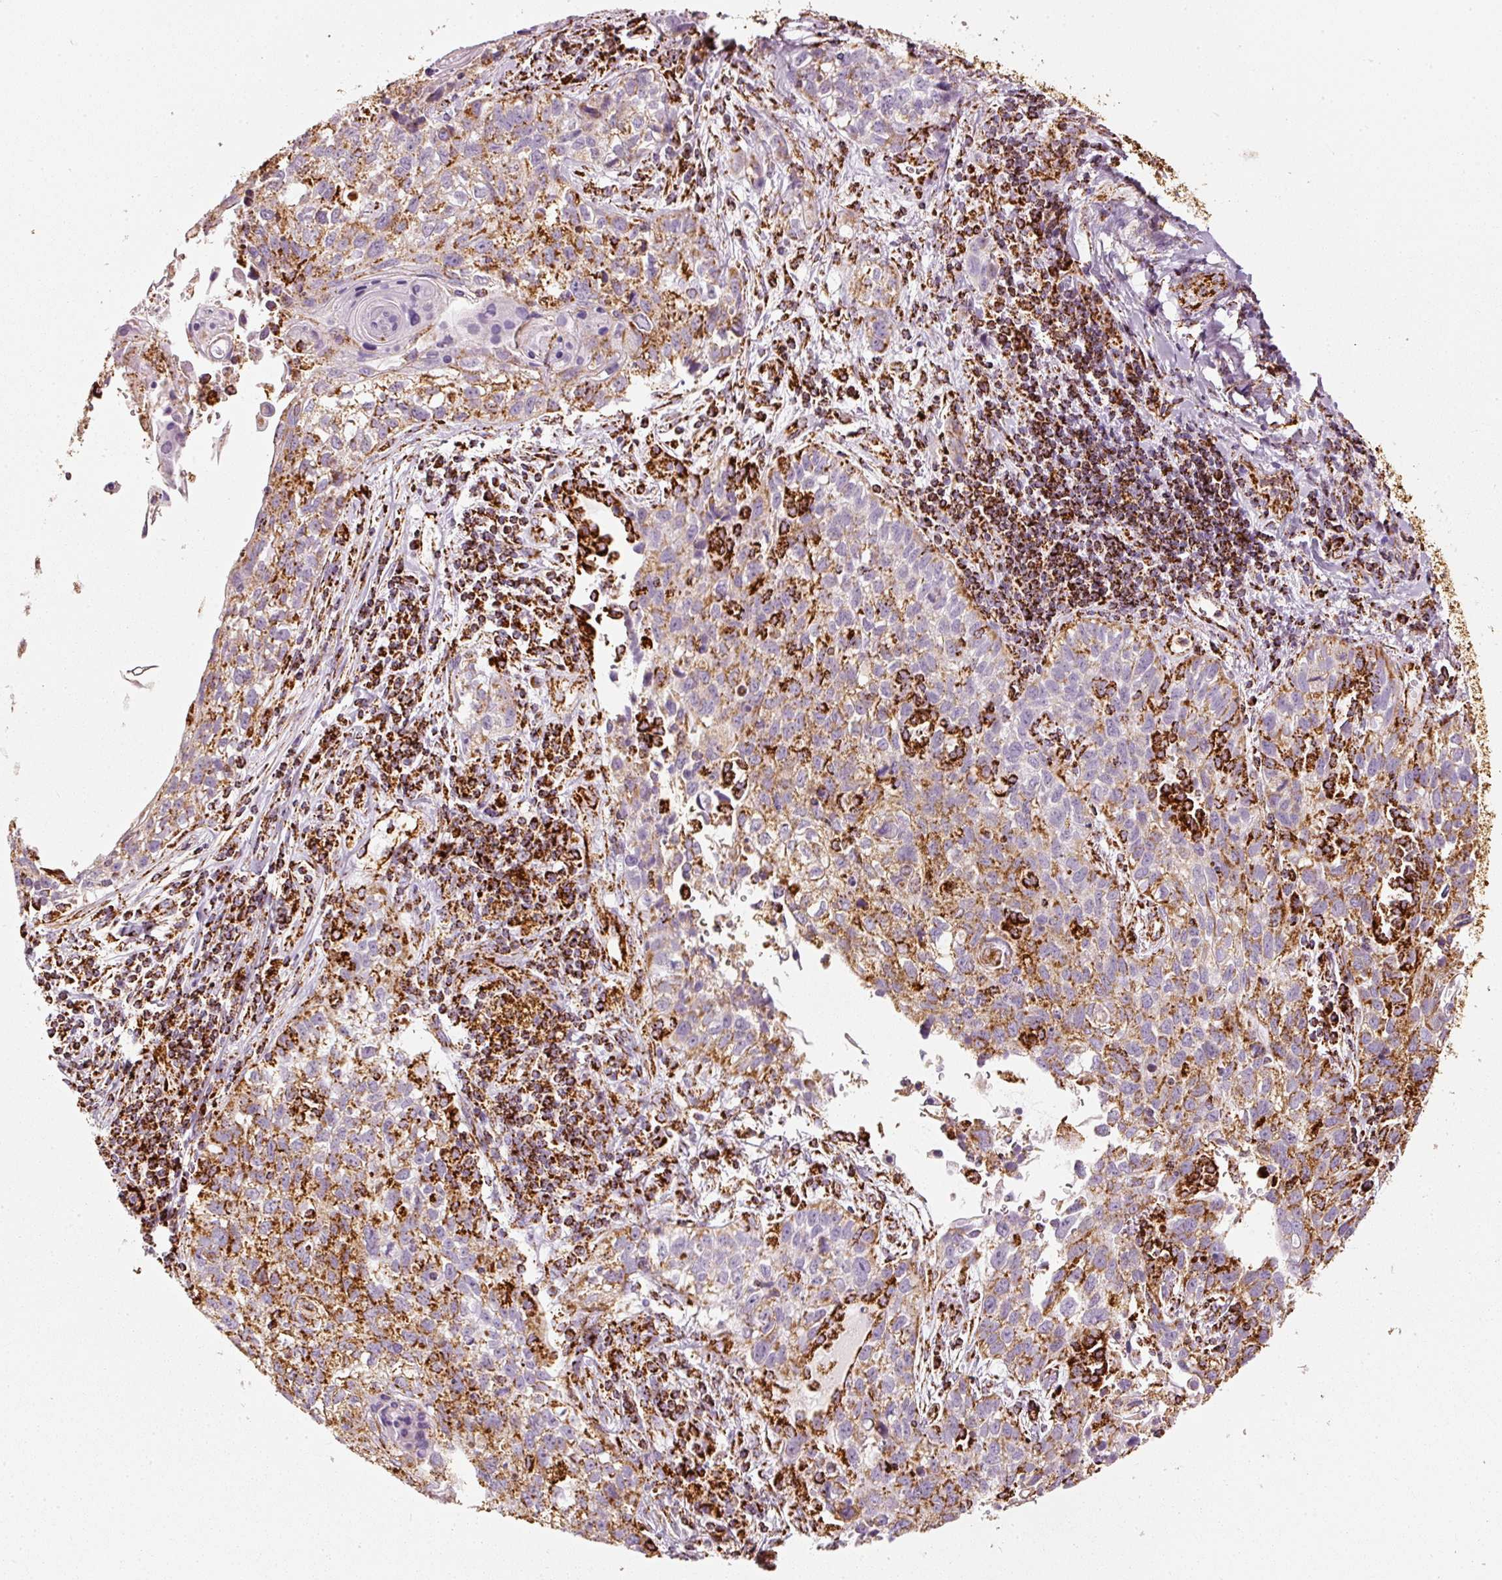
{"staining": {"intensity": "moderate", "quantity": ">75%", "location": "cytoplasmic/membranous"}, "tissue": "lung cancer", "cell_type": "Tumor cells", "image_type": "cancer", "snomed": [{"axis": "morphology", "description": "Squamous cell carcinoma, NOS"}, {"axis": "topography", "description": "Lung"}], "caption": "Protein expression by immunohistochemistry shows moderate cytoplasmic/membranous staining in about >75% of tumor cells in lung squamous cell carcinoma.", "gene": "MT-CO2", "patient": {"sex": "male", "age": 74}}